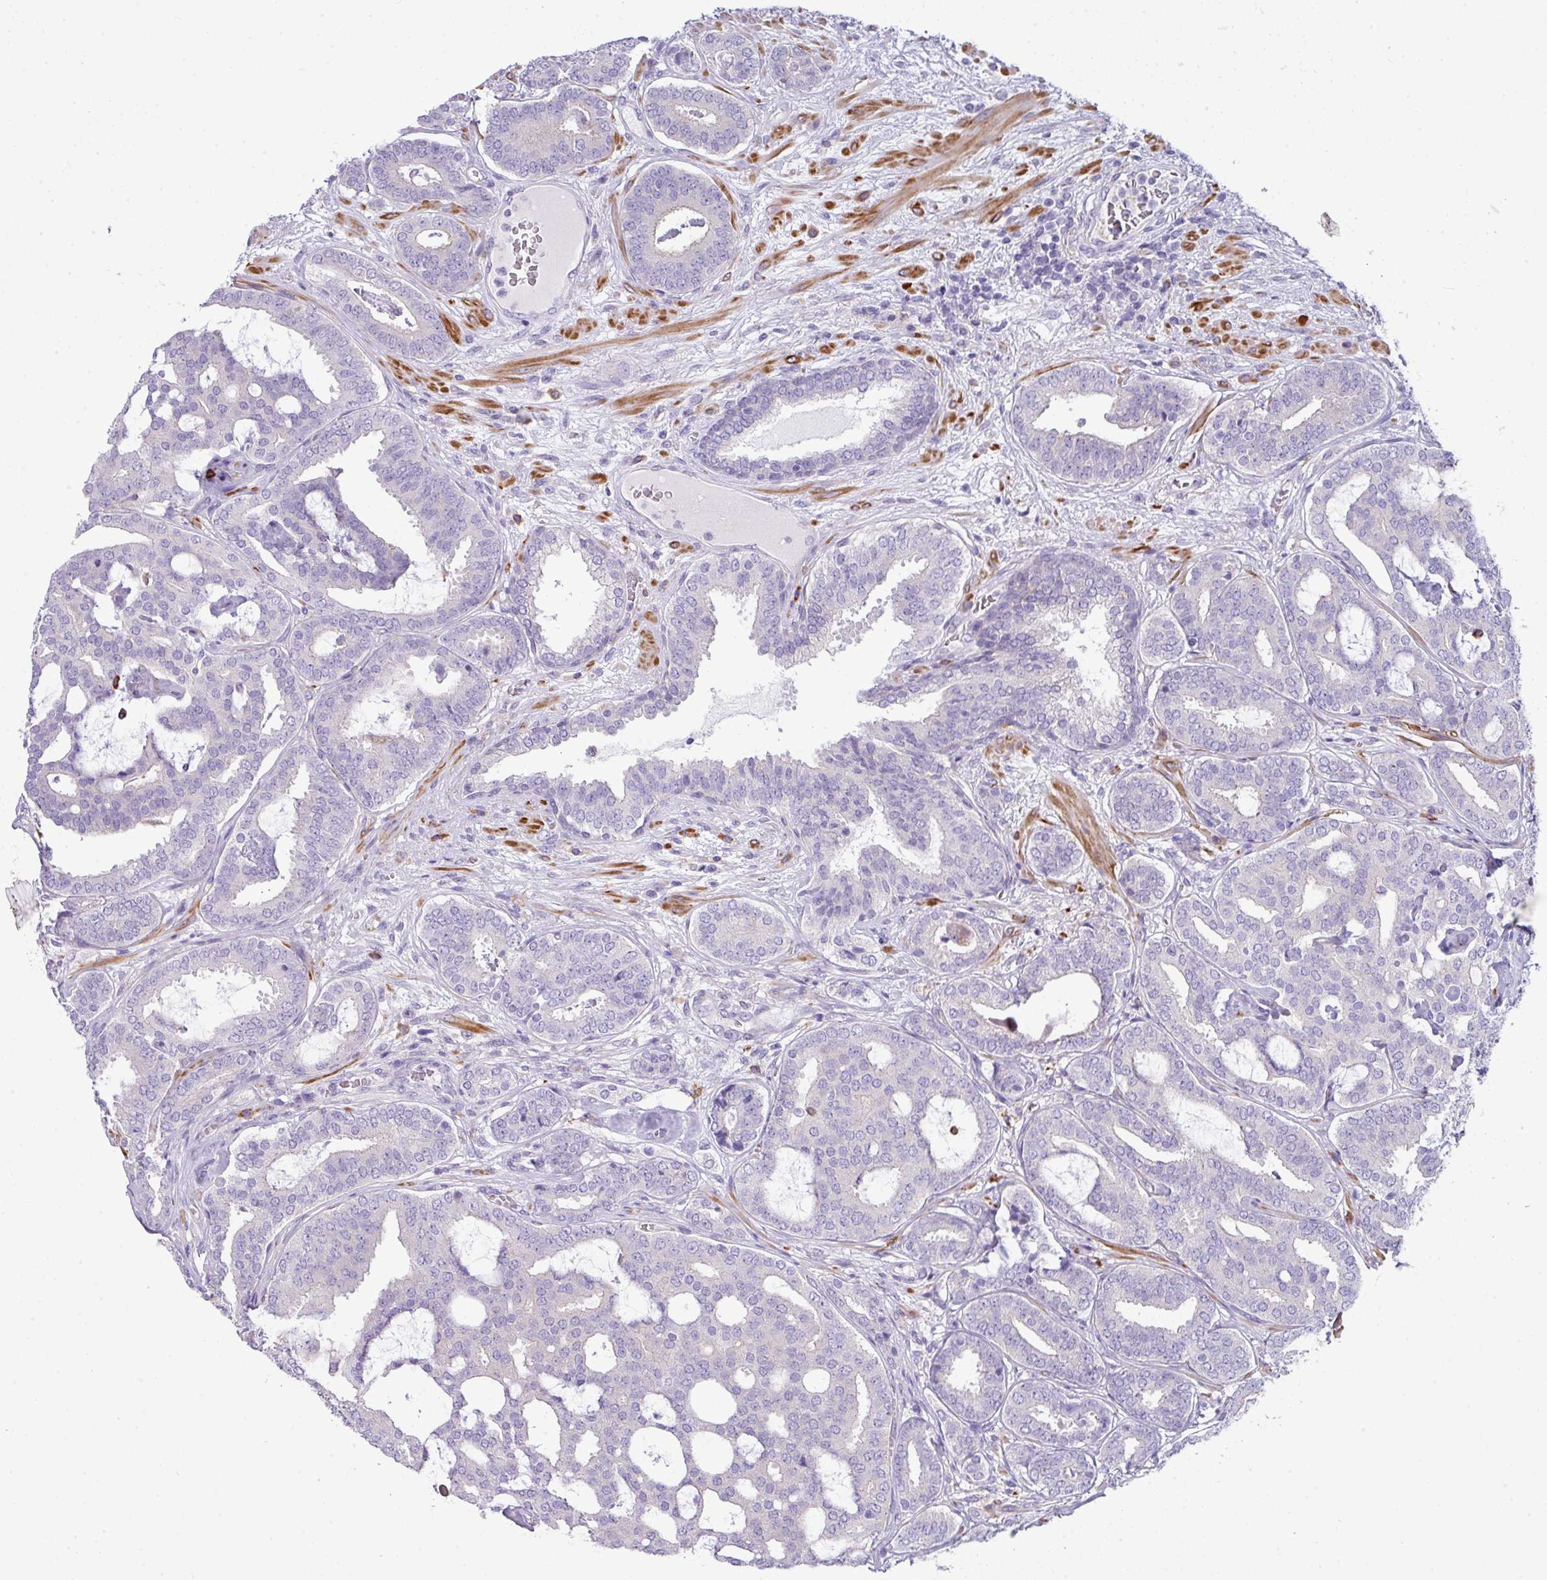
{"staining": {"intensity": "negative", "quantity": "none", "location": "none"}, "tissue": "prostate cancer", "cell_type": "Tumor cells", "image_type": "cancer", "snomed": [{"axis": "morphology", "description": "Adenocarcinoma, High grade"}, {"axis": "topography", "description": "Prostate"}], "caption": "An IHC histopathology image of prostate cancer is shown. There is no staining in tumor cells of prostate cancer. (Brightfield microscopy of DAB (3,3'-diaminobenzidine) IHC at high magnification).", "gene": "ABCC5", "patient": {"sex": "male", "age": 65}}